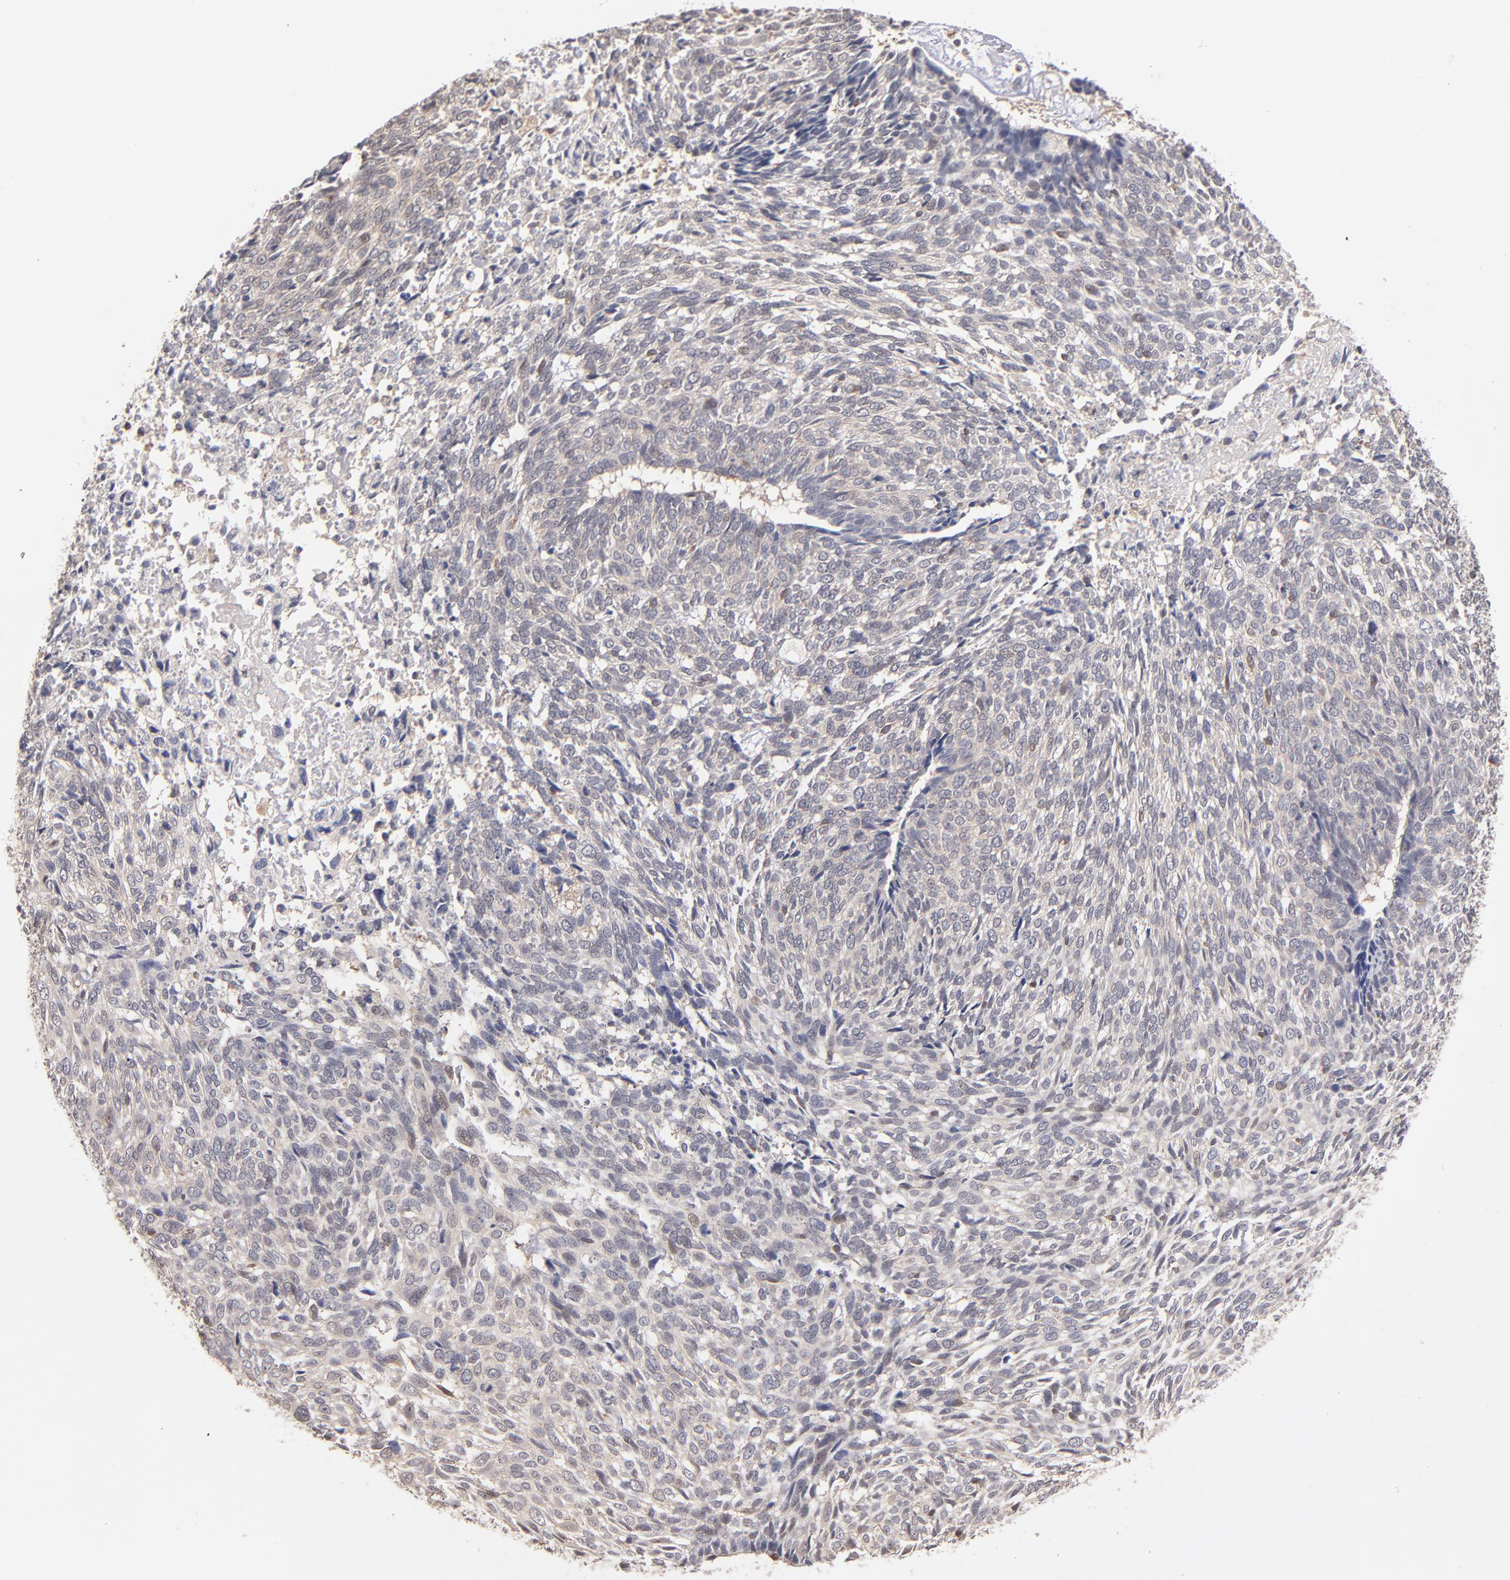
{"staining": {"intensity": "weak", "quantity": "<25%", "location": "cytoplasmic/membranous,nuclear"}, "tissue": "skin cancer", "cell_type": "Tumor cells", "image_type": "cancer", "snomed": [{"axis": "morphology", "description": "Basal cell carcinoma"}, {"axis": "topography", "description": "Skin"}], "caption": "There is no significant expression in tumor cells of skin basal cell carcinoma.", "gene": "GMFG", "patient": {"sex": "male", "age": 72}}